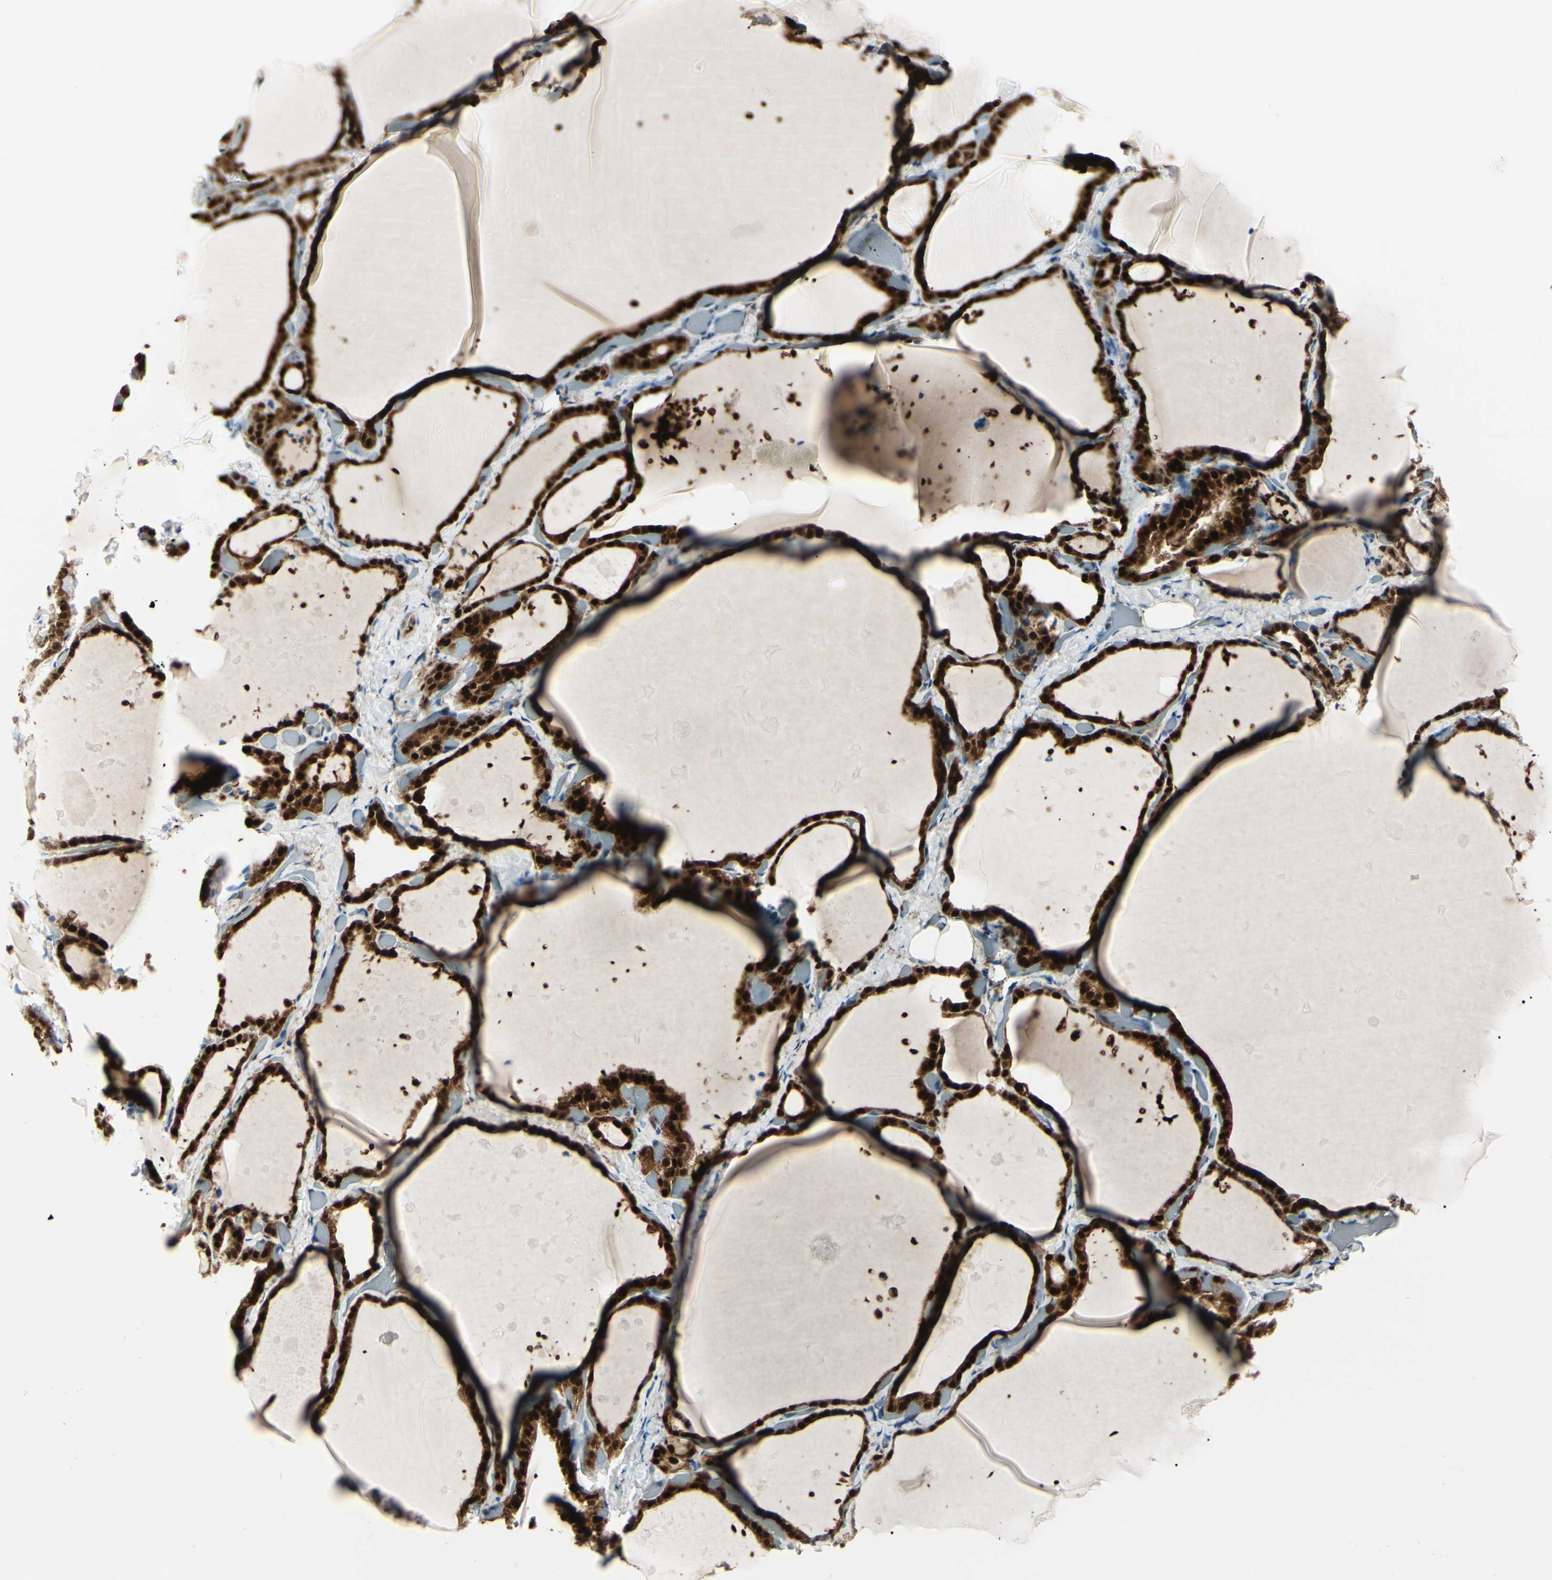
{"staining": {"intensity": "strong", "quantity": ">75%", "location": "cytoplasmic/membranous,nuclear"}, "tissue": "thyroid gland", "cell_type": "Glandular cells", "image_type": "normal", "snomed": [{"axis": "morphology", "description": "Normal tissue, NOS"}, {"axis": "topography", "description": "Thyroid gland"}], "caption": "Brown immunohistochemical staining in unremarkable human thyroid gland shows strong cytoplasmic/membranous,nuclear expression in about >75% of glandular cells.", "gene": "PGK1", "patient": {"sex": "female", "age": 44}}